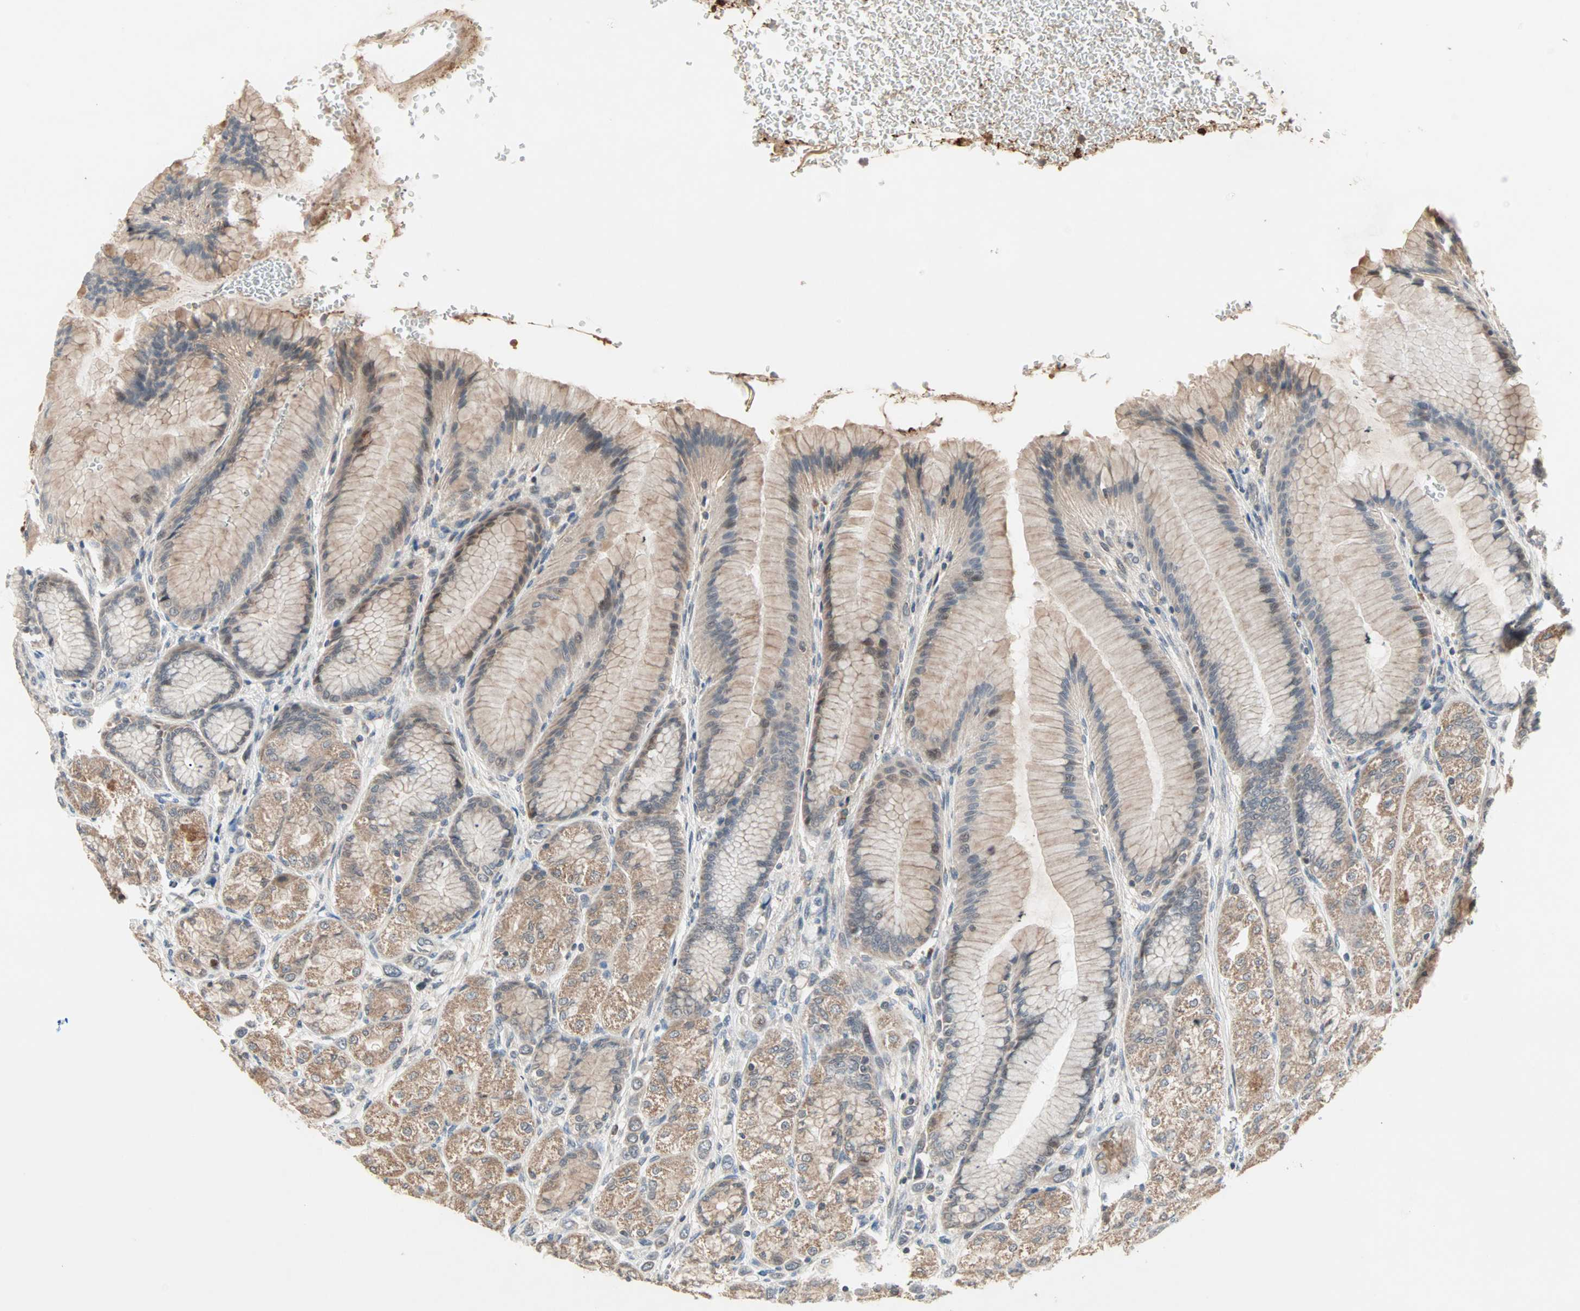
{"staining": {"intensity": "moderate", "quantity": "25%-75%", "location": "cytoplasmic/membranous"}, "tissue": "stomach", "cell_type": "Glandular cells", "image_type": "normal", "snomed": [{"axis": "morphology", "description": "Normal tissue, NOS"}, {"axis": "morphology", "description": "Adenocarcinoma, NOS"}, {"axis": "topography", "description": "Stomach"}, {"axis": "topography", "description": "Stomach, lower"}], "caption": "Immunohistochemical staining of benign stomach displays 25%-75% levels of moderate cytoplasmic/membranous protein expression in about 25%-75% of glandular cells.", "gene": "PROS1", "patient": {"sex": "female", "age": 65}}